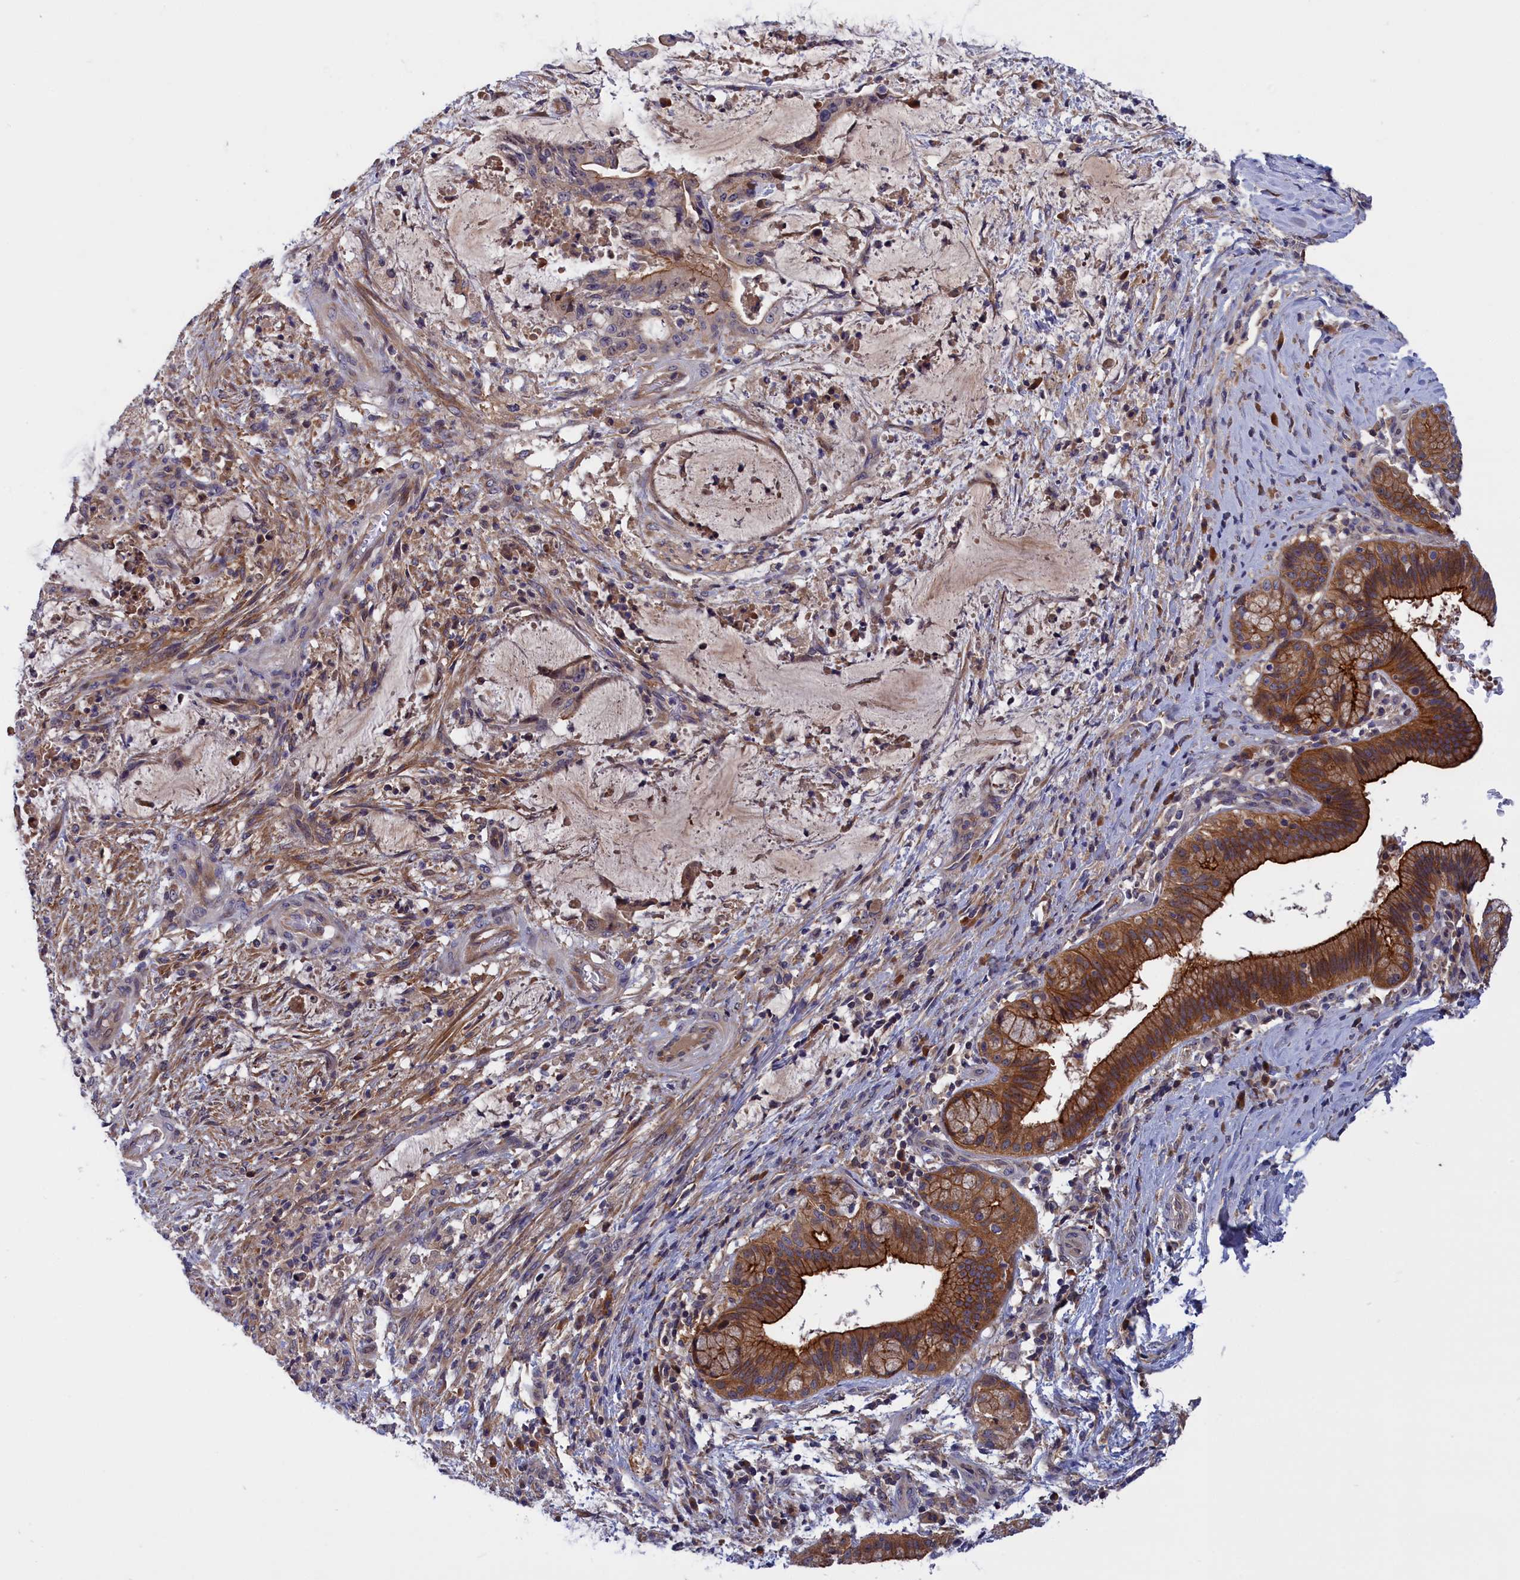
{"staining": {"intensity": "moderate", "quantity": "25%-75%", "location": "cytoplasmic/membranous"}, "tissue": "liver cancer", "cell_type": "Tumor cells", "image_type": "cancer", "snomed": [{"axis": "morphology", "description": "Normal tissue, NOS"}, {"axis": "morphology", "description": "Cholangiocarcinoma"}, {"axis": "topography", "description": "Liver"}, {"axis": "topography", "description": "Peripheral nerve tissue"}], "caption": "Cholangiocarcinoma (liver) stained for a protein (brown) displays moderate cytoplasmic/membranous positive staining in about 25%-75% of tumor cells.", "gene": "CRACD", "patient": {"sex": "female", "age": 73}}